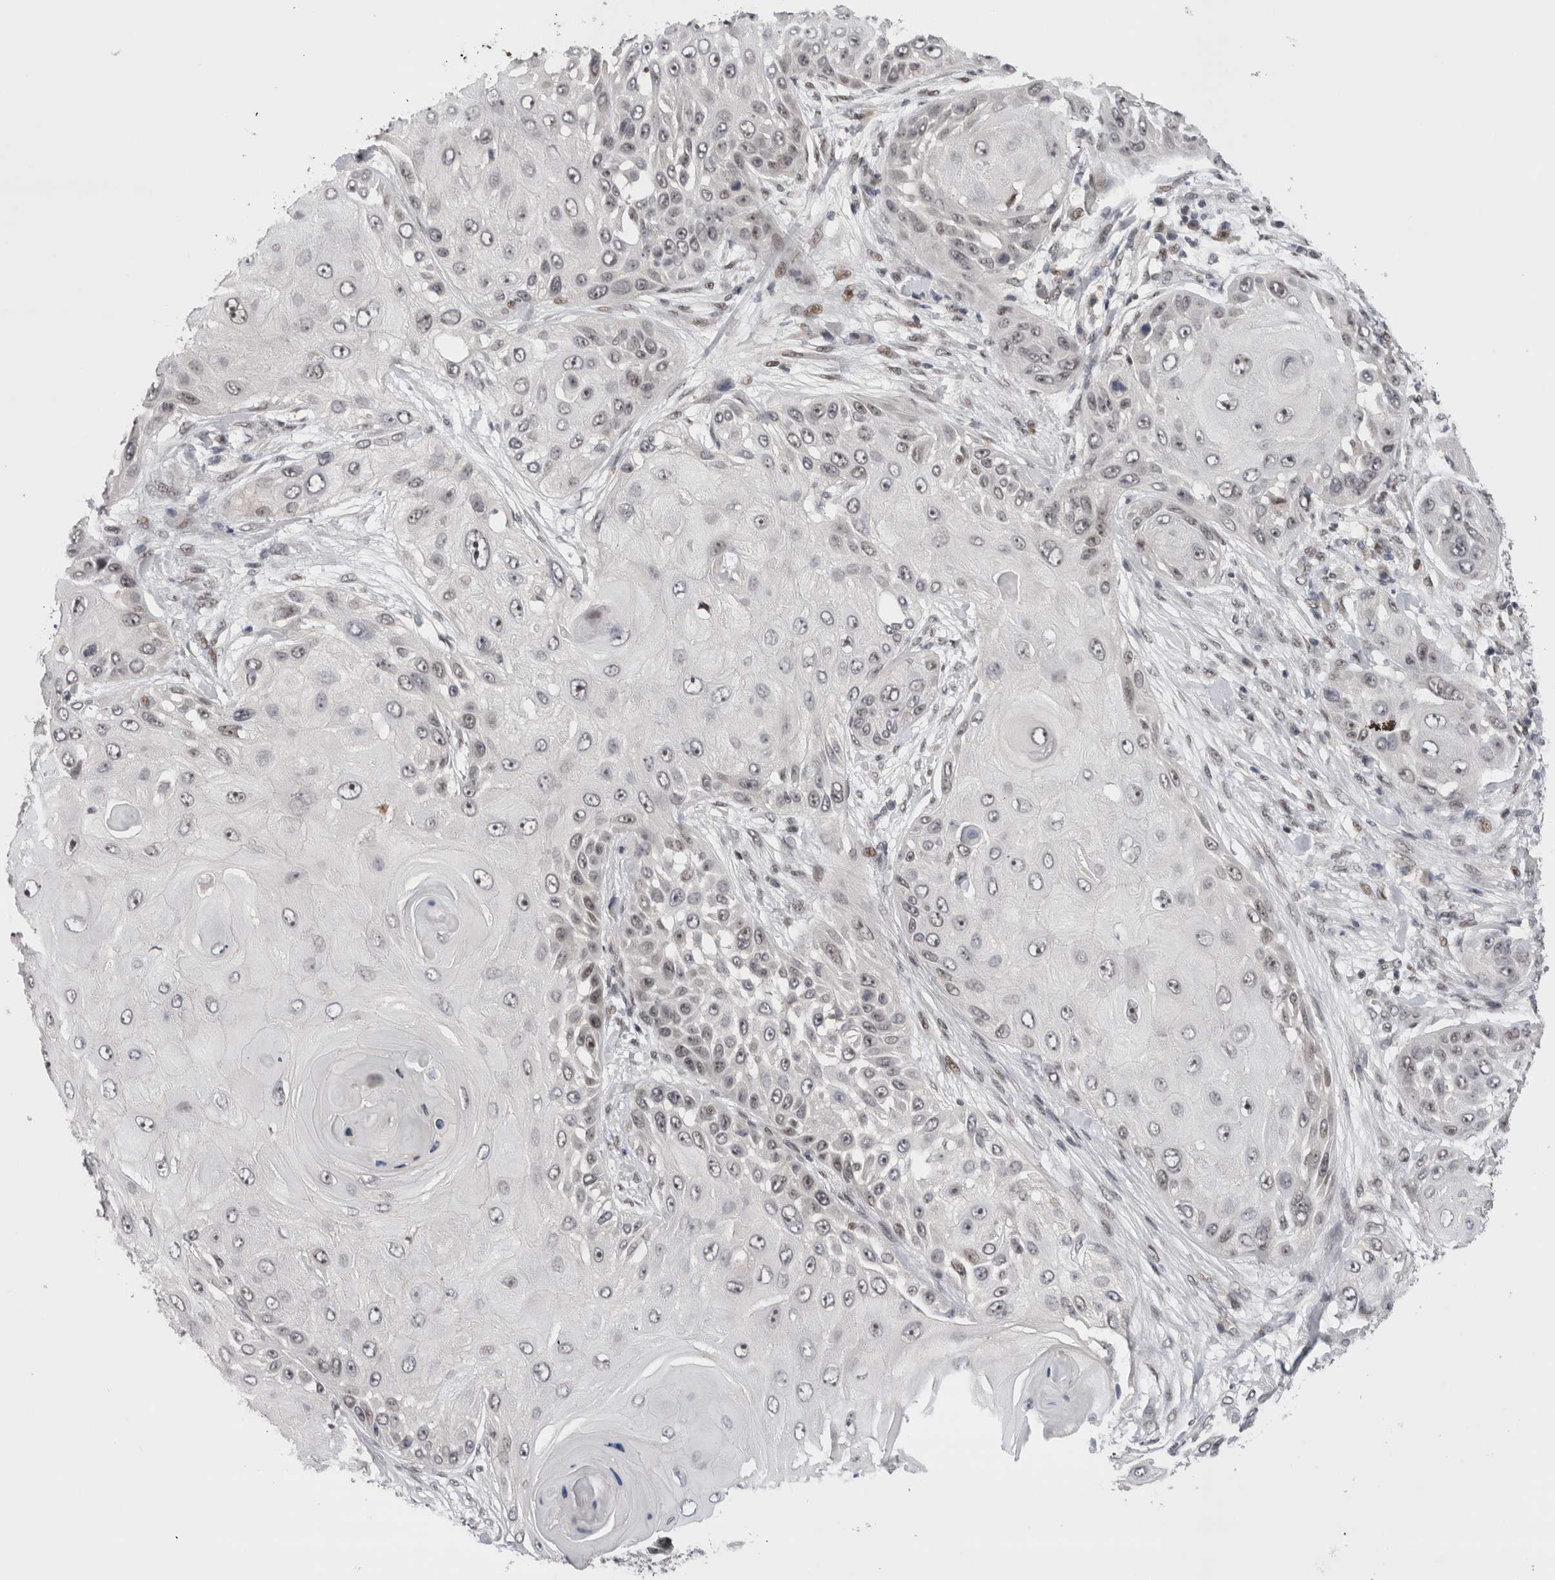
{"staining": {"intensity": "negative", "quantity": "none", "location": "none"}, "tissue": "skin cancer", "cell_type": "Tumor cells", "image_type": "cancer", "snomed": [{"axis": "morphology", "description": "Squamous cell carcinoma, NOS"}, {"axis": "topography", "description": "Skin"}], "caption": "Immunohistochemistry histopathology image of neoplastic tissue: human skin squamous cell carcinoma stained with DAB shows no significant protein positivity in tumor cells. Brightfield microscopy of immunohistochemistry (IHC) stained with DAB (3,3'-diaminobenzidine) (brown) and hematoxylin (blue), captured at high magnification.", "gene": "ZNF521", "patient": {"sex": "female", "age": 44}}